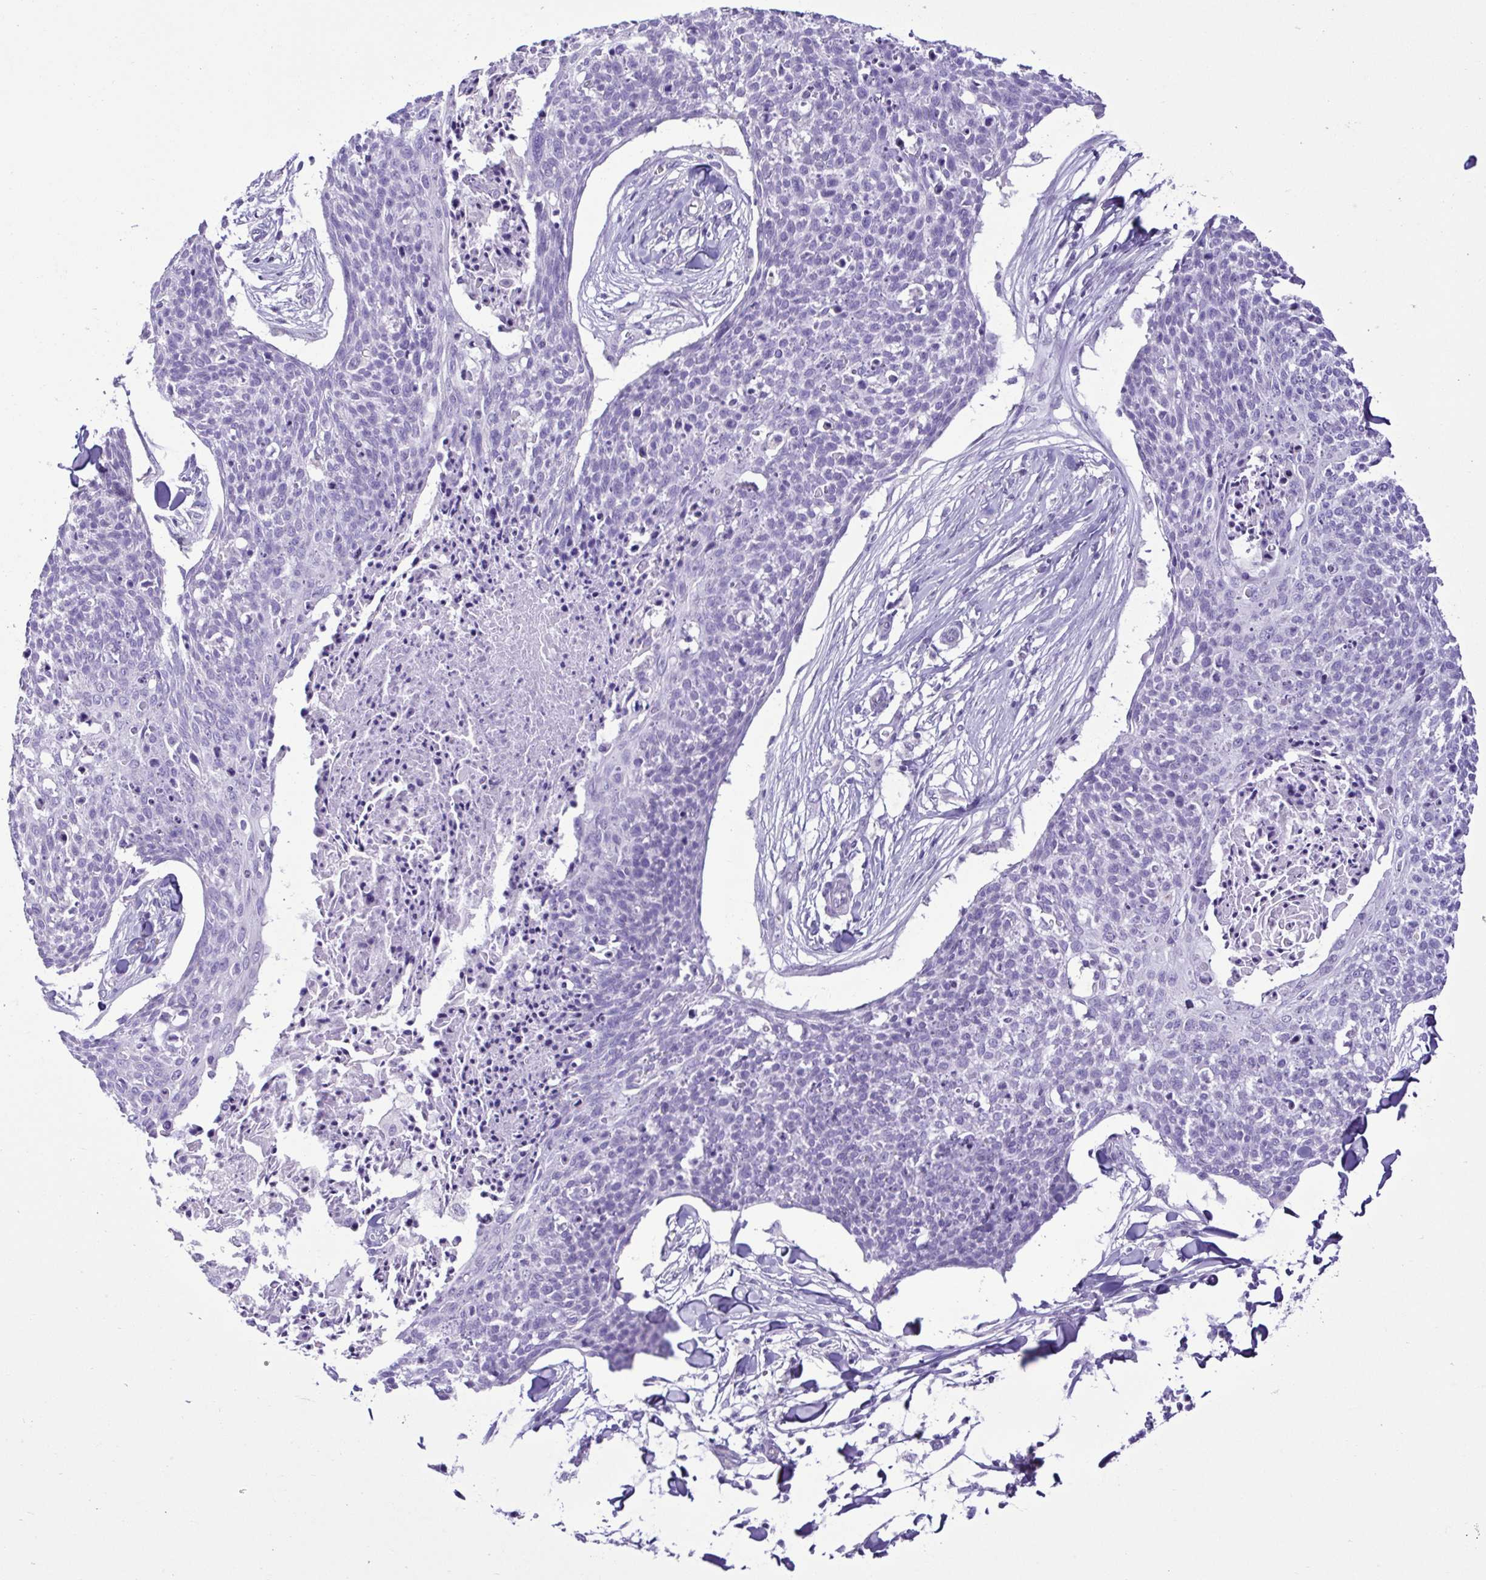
{"staining": {"intensity": "negative", "quantity": "none", "location": "none"}, "tissue": "skin cancer", "cell_type": "Tumor cells", "image_type": "cancer", "snomed": [{"axis": "morphology", "description": "Squamous cell carcinoma, NOS"}, {"axis": "topography", "description": "Skin"}, {"axis": "topography", "description": "Vulva"}], "caption": "DAB (3,3'-diaminobenzidine) immunohistochemical staining of skin squamous cell carcinoma exhibits no significant expression in tumor cells.", "gene": "CBY2", "patient": {"sex": "female", "age": 75}}